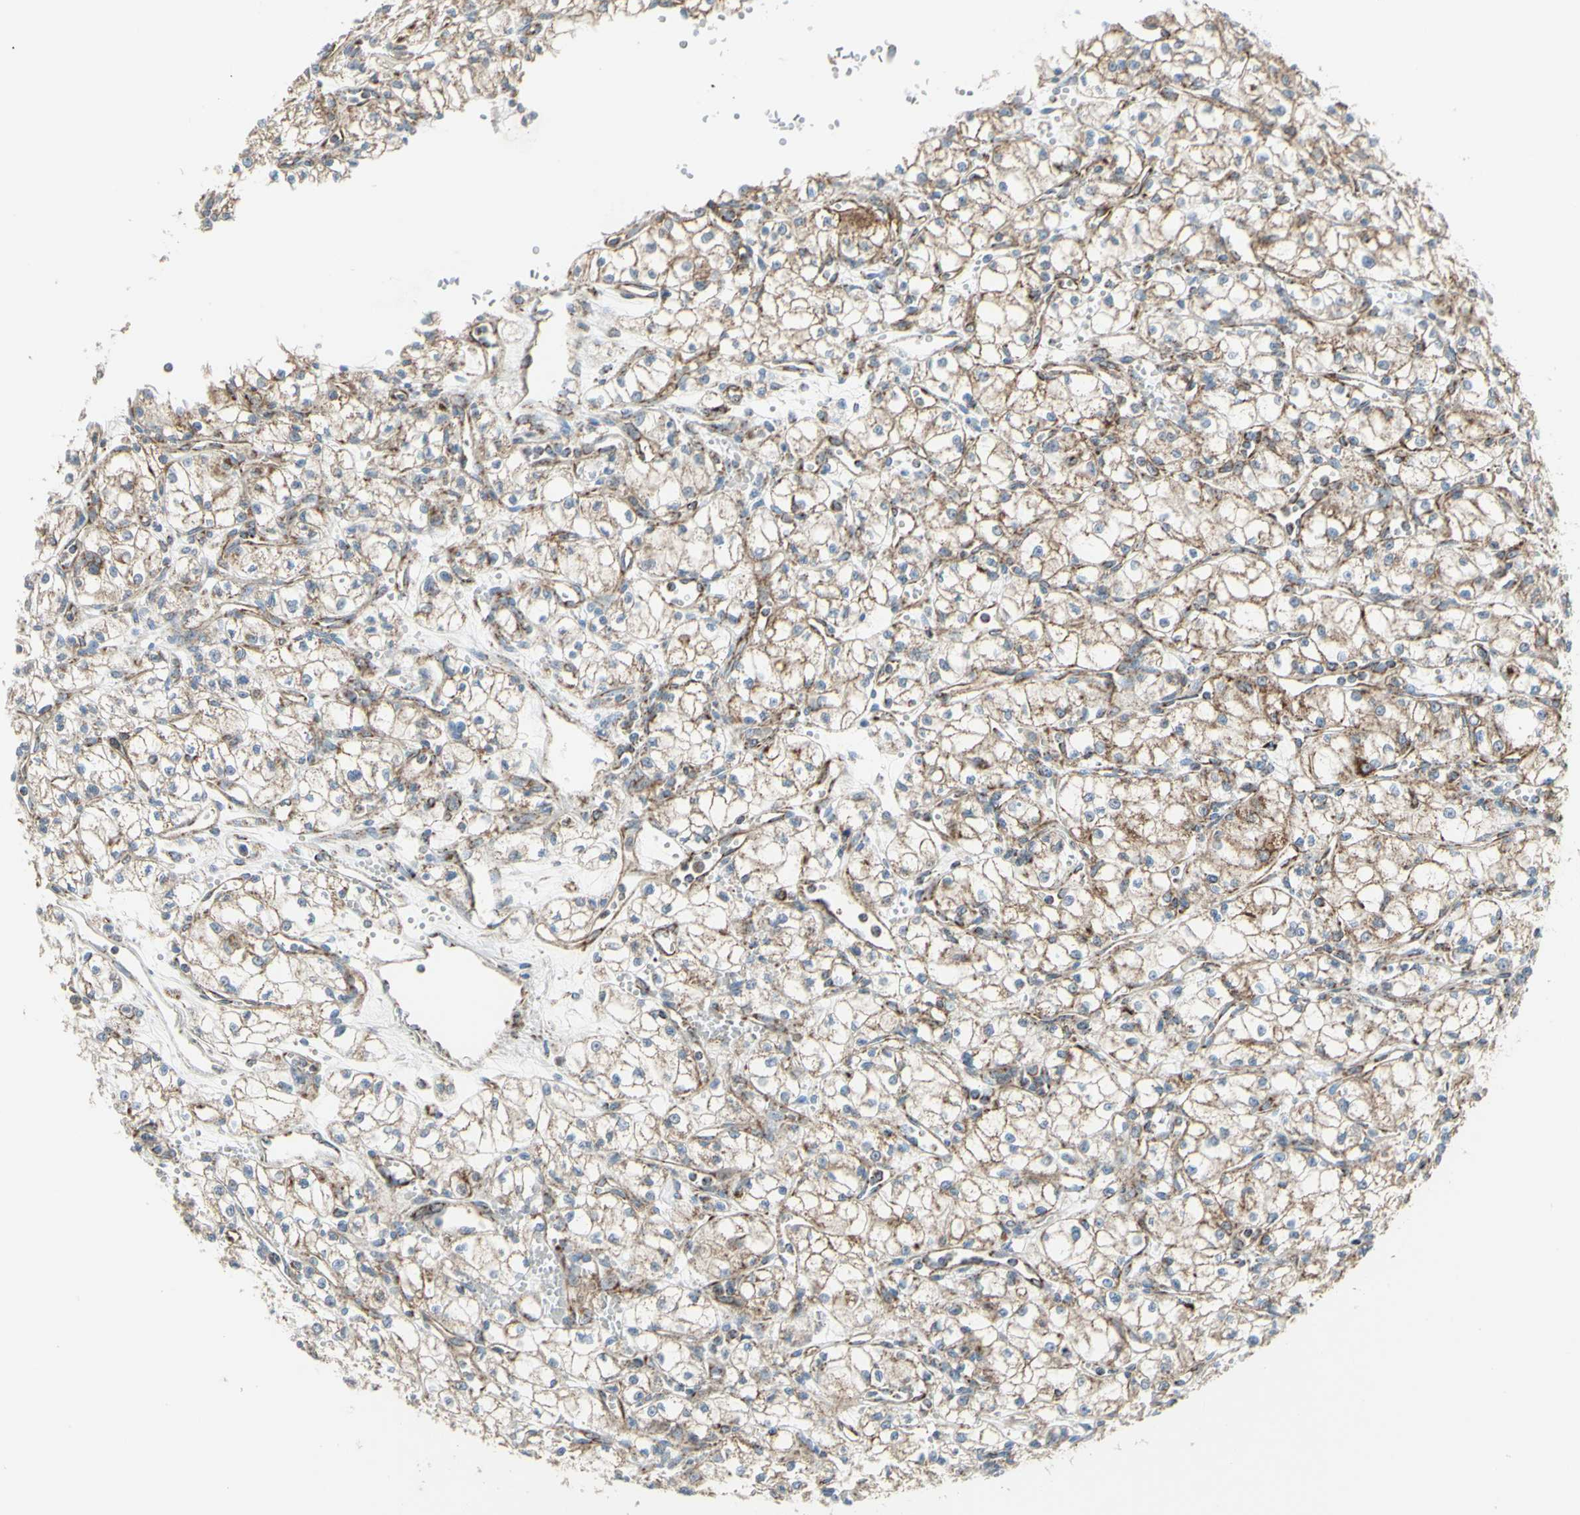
{"staining": {"intensity": "weak", "quantity": "25%-75%", "location": "cytoplasmic/membranous"}, "tissue": "renal cancer", "cell_type": "Tumor cells", "image_type": "cancer", "snomed": [{"axis": "morphology", "description": "Normal tissue, NOS"}, {"axis": "morphology", "description": "Adenocarcinoma, NOS"}, {"axis": "topography", "description": "Kidney"}], "caption": "Renal cancer stained for a protein exhibits weak cytoplasmic/membranous positivity in tumor cells.", "gene": "FAM171B", "patient": {"sex": "male", "age": 59}}